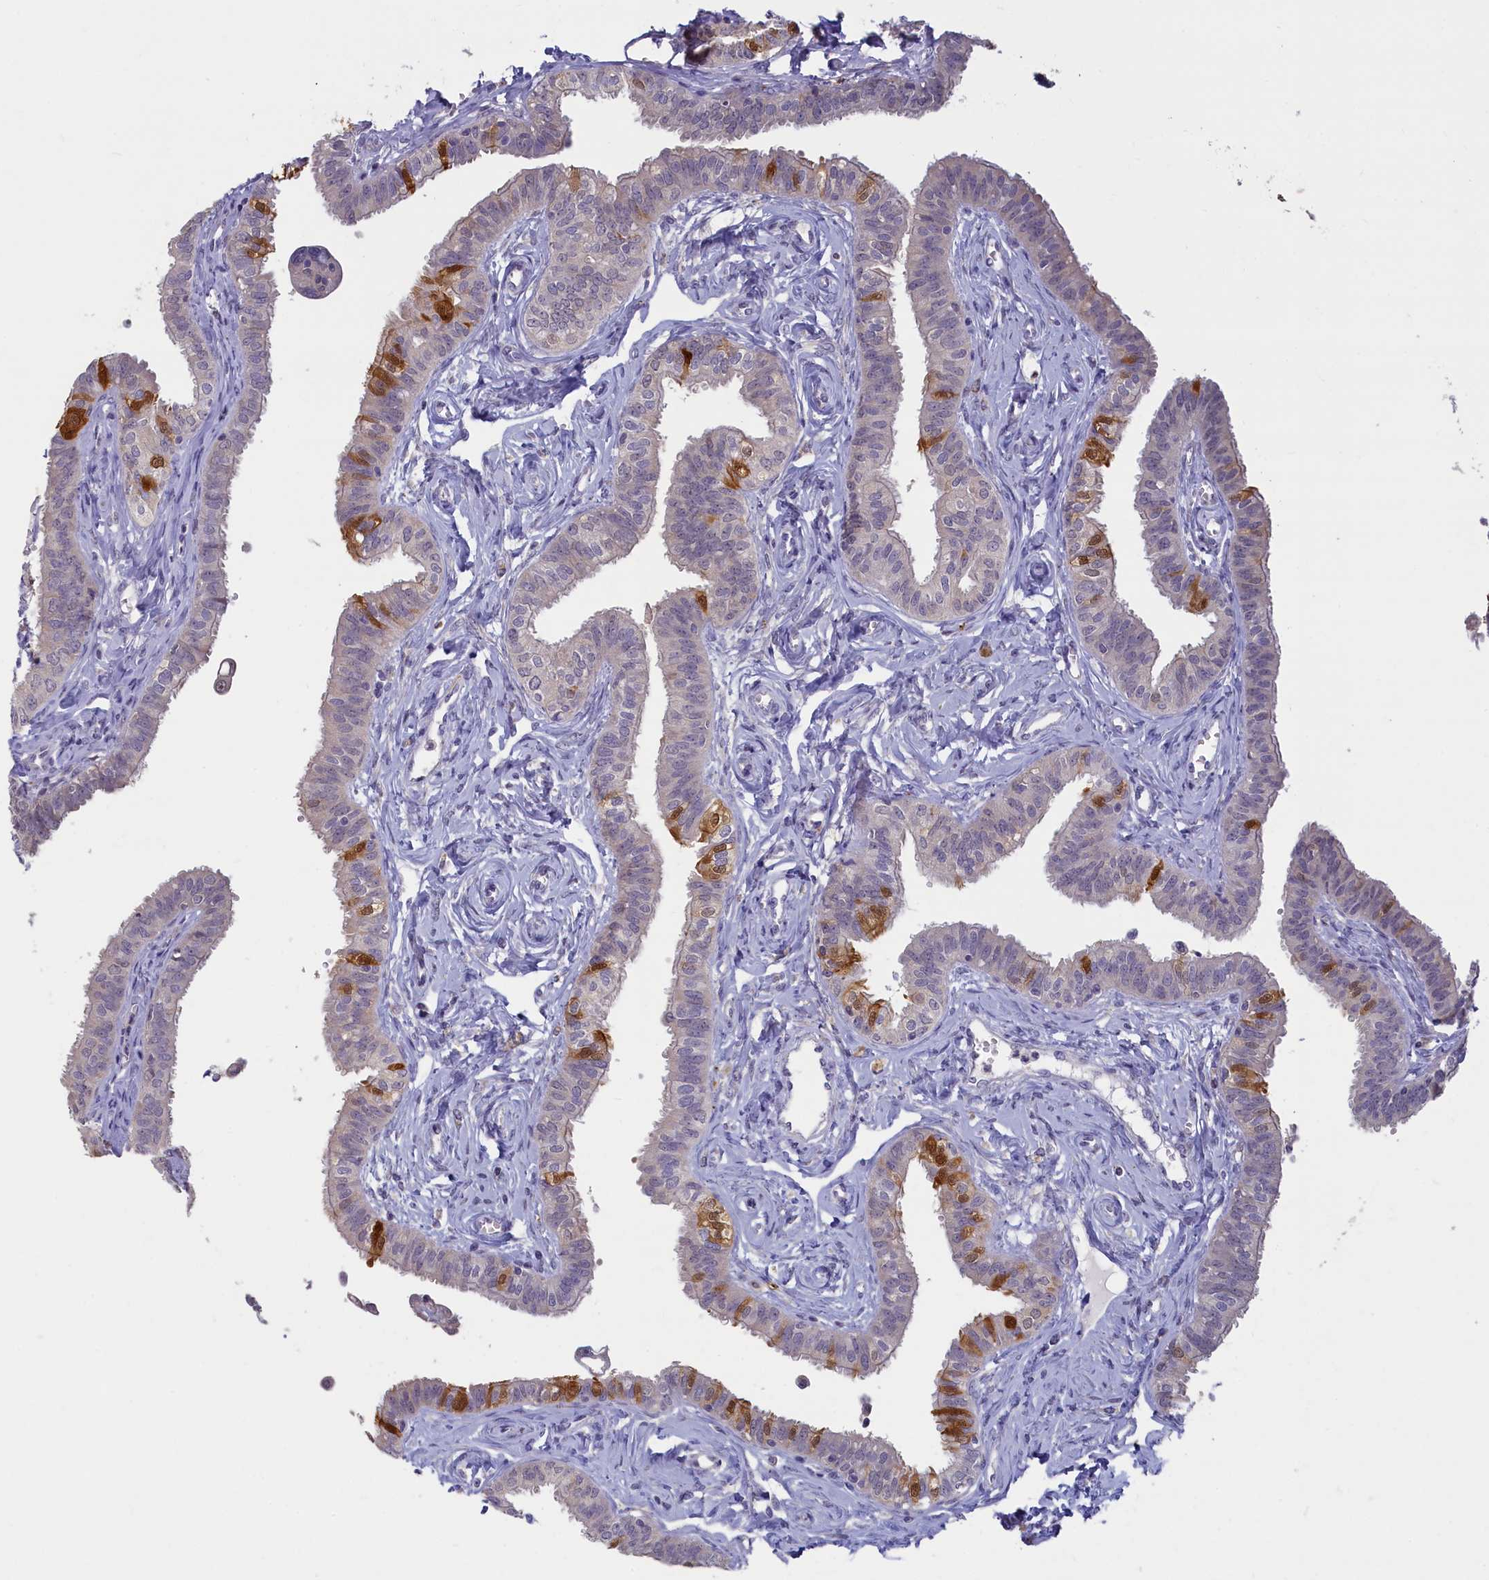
{"staining": {"intensity": "strong", "quantity": "<25%", "location": "cytoplasmic/membranous,nuclear"}, "tissue": "fallopian tube", "cell_type": "Glandular cells", "image_type": "normal", "snomed": [{"axis": "morphology", "description": "Normal tissue, NOS"}, {"axis": "morphology", "description": "Carcinoma, NOS"}, {"axis": "topography", "description": "Fallopian tube"}, {"axis": "topography", "description": "Ovary"}], "caption": "Strong cytoplasmic/membranous,nuclear protein staining is seen in approximately <25% of glandular cells in fallopian tube. (Stains: DAB in brown, nuclei in blue, Microscopy: brightfield microscopy at high magnification).", "gene": "UCHL3", "patient": {"sex": "female", "age": 59}}